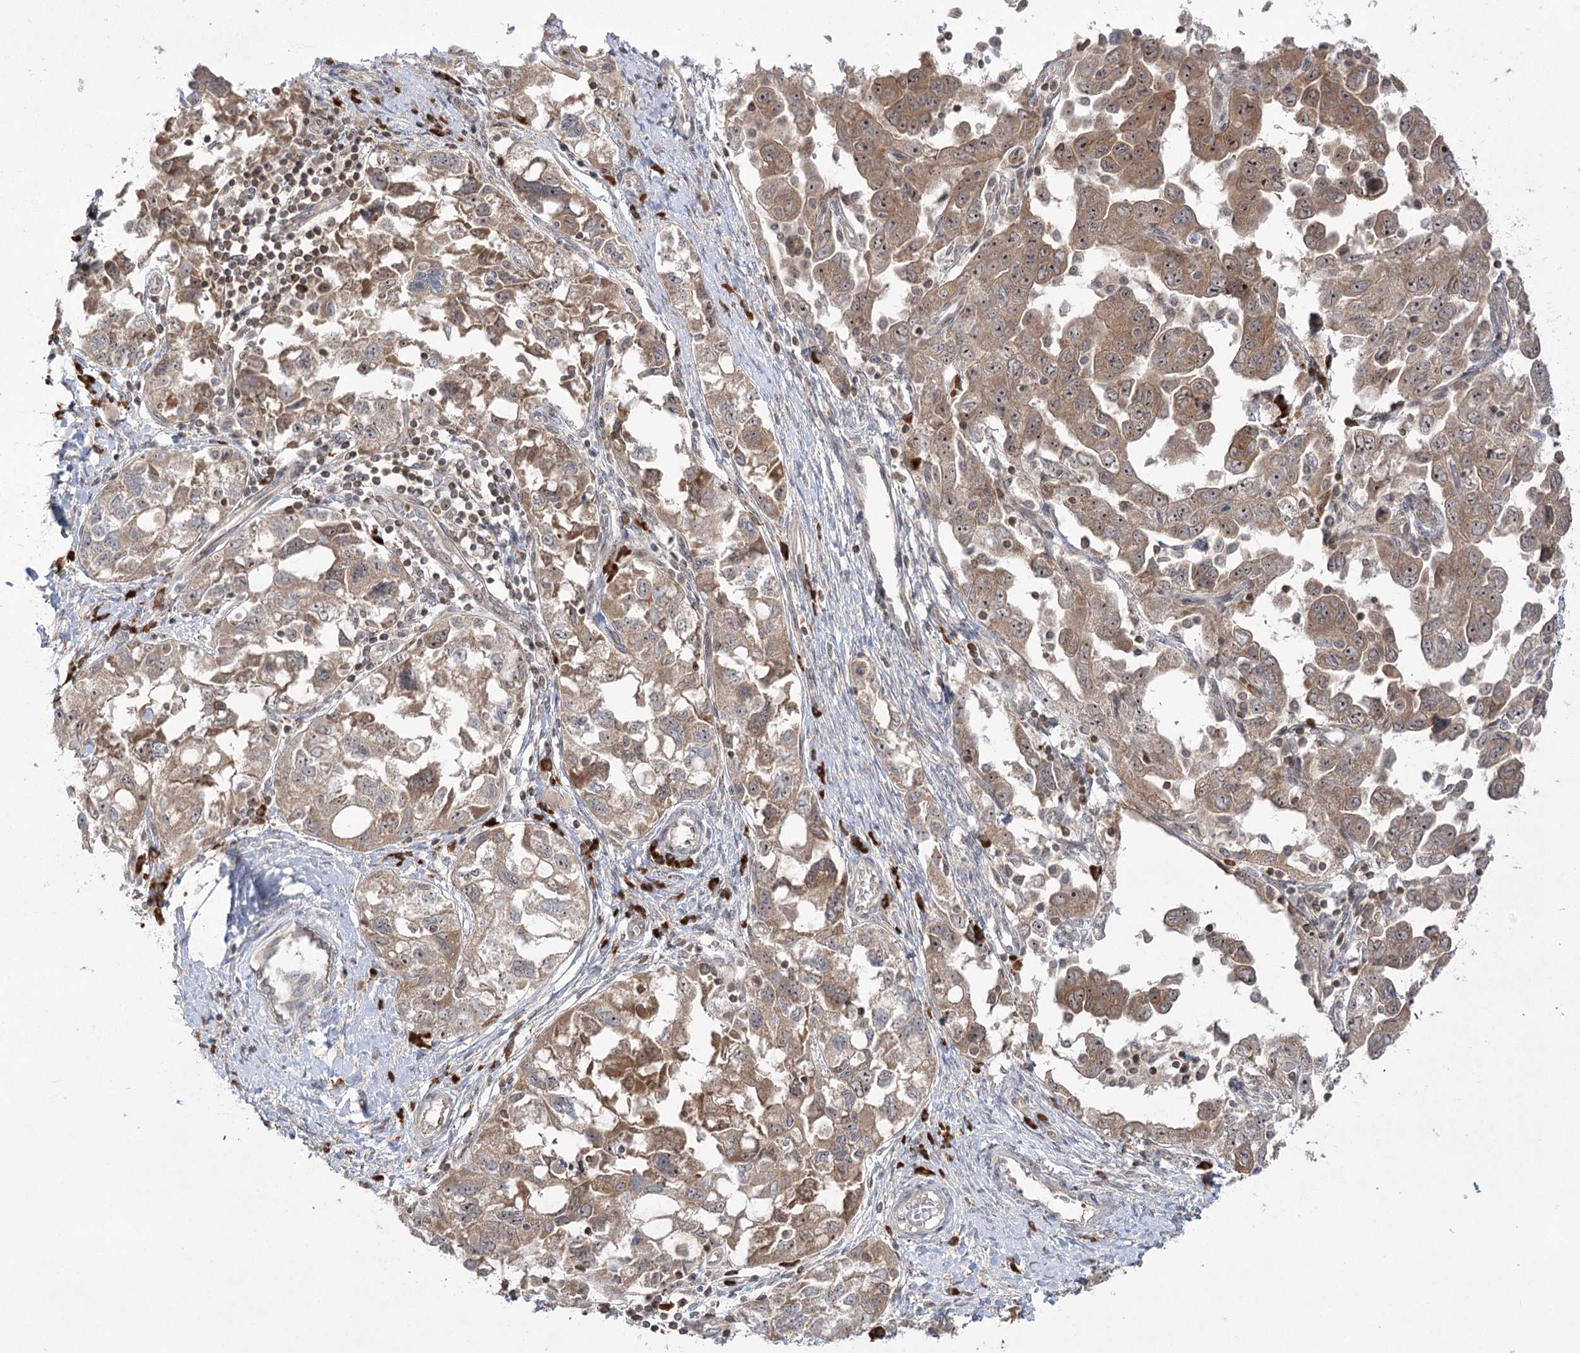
{"staining": {"intensity": "moderate", "quantity": ">75%", "location": "cytoplasmic/membranous"}, "tissue": "ovarian cancer", "cell_type": "Tumor cells", "image_type": "cancer", "snomed": [{"axis": "morphology", "description": "Carcinoma, NOS"}, {"axis": "morphology", "description": "Cystadenocarcinoma, serous, NOS"}, {"axis": "topography", "description": "Ovary"}], "caption": "DAB immunohistochemical staining of human ovarian cancer reveals moderate cytoplasmic/membranous protein staining in about >75% of tumor cells.", "gene": "SYTL1", "patient": {"sex": "female", "age": 69}}